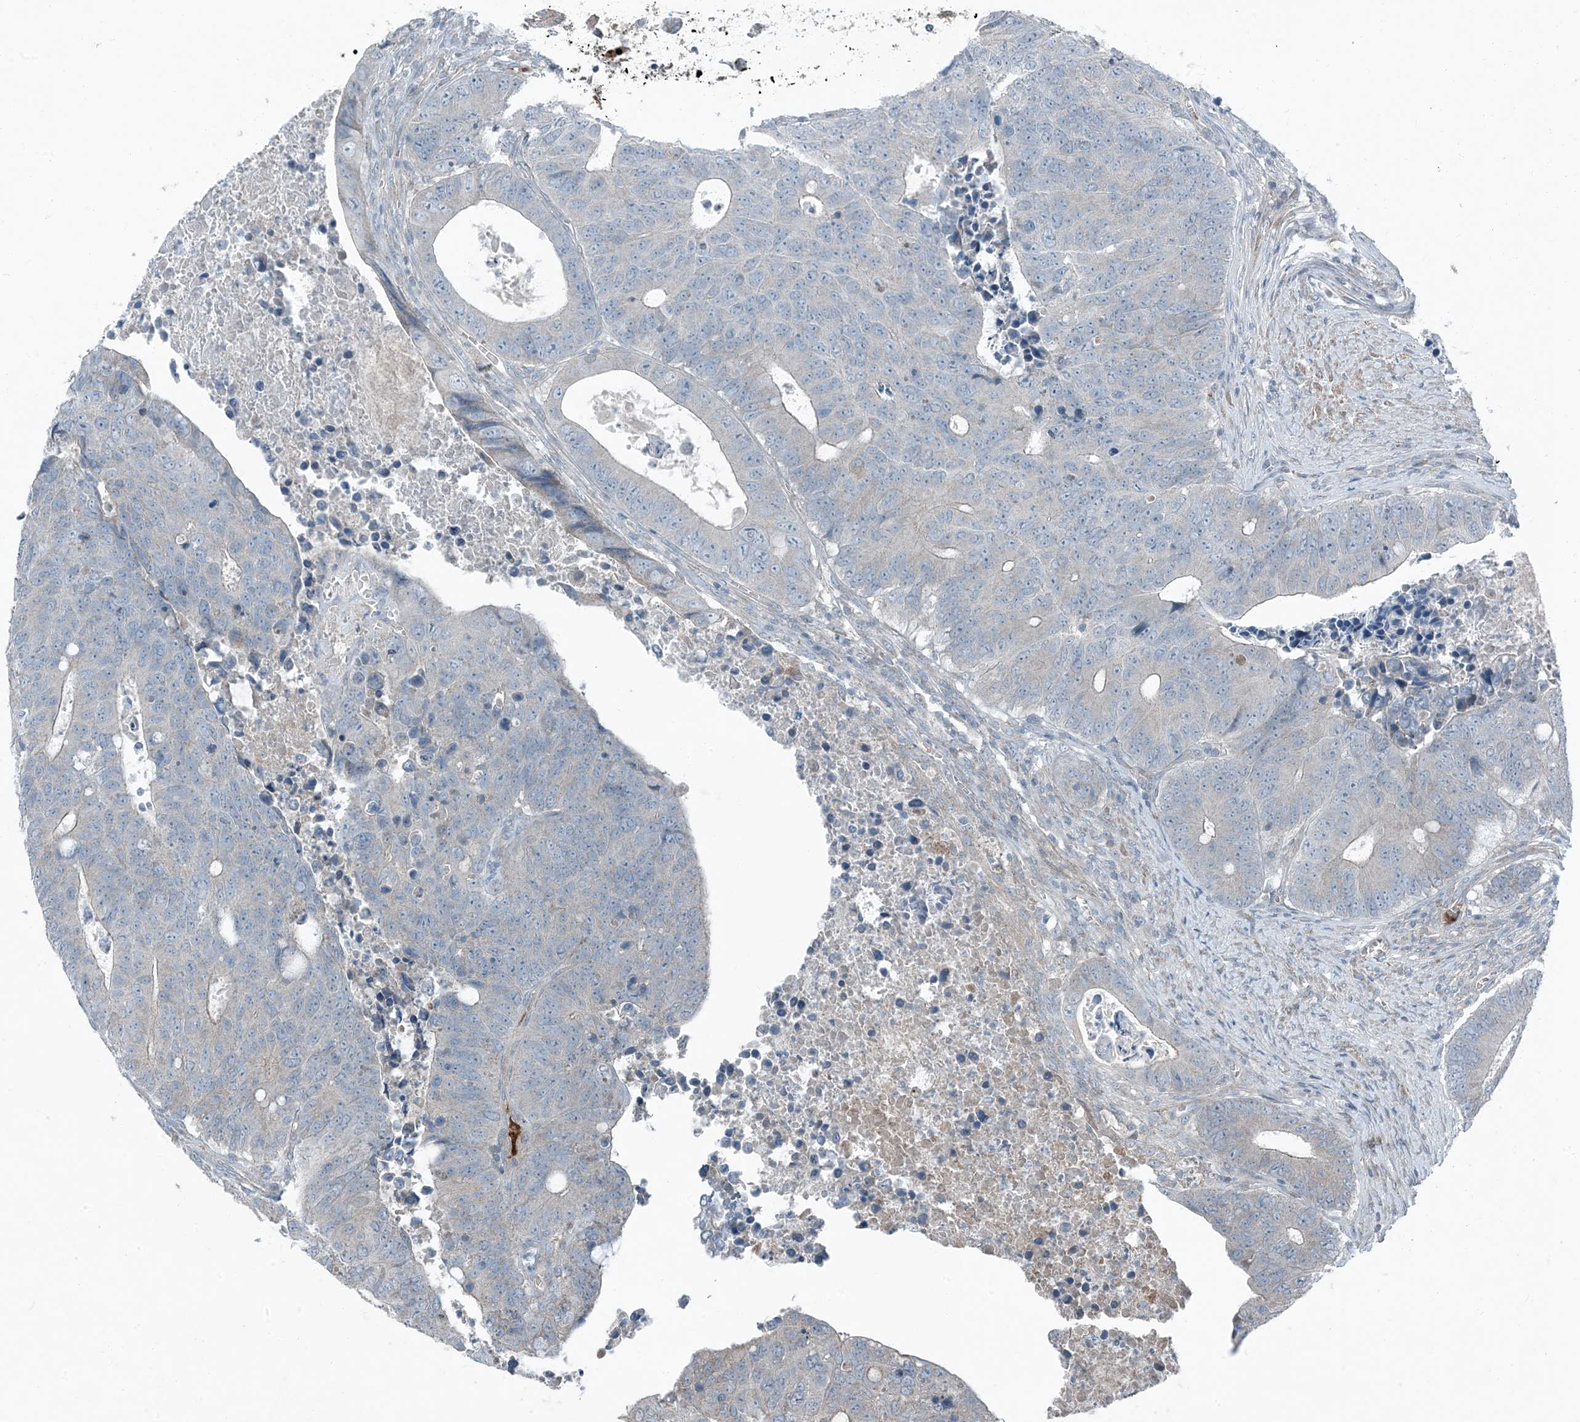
{"staining": {"intensity": "negative", "quantity": "none", "location": "none"}, "tissue": "colorectal cancer", "cell_type": "Tumor cells", "image_type": "cancer", "snomed": [{"axis": "morphology", "description": "Adenocarcinoma, NOS"}, {"axis": "topography", "description": "Colon"}], "caption": "DAB (3,3'-diaminobenzidine) immunohistochemical staining of human colorectal cancer (adenocarcinoma) demonstrates no significant staining in tumor cells.", "gene": "APOM", "patient": {"sex": "male", "age": 87}}